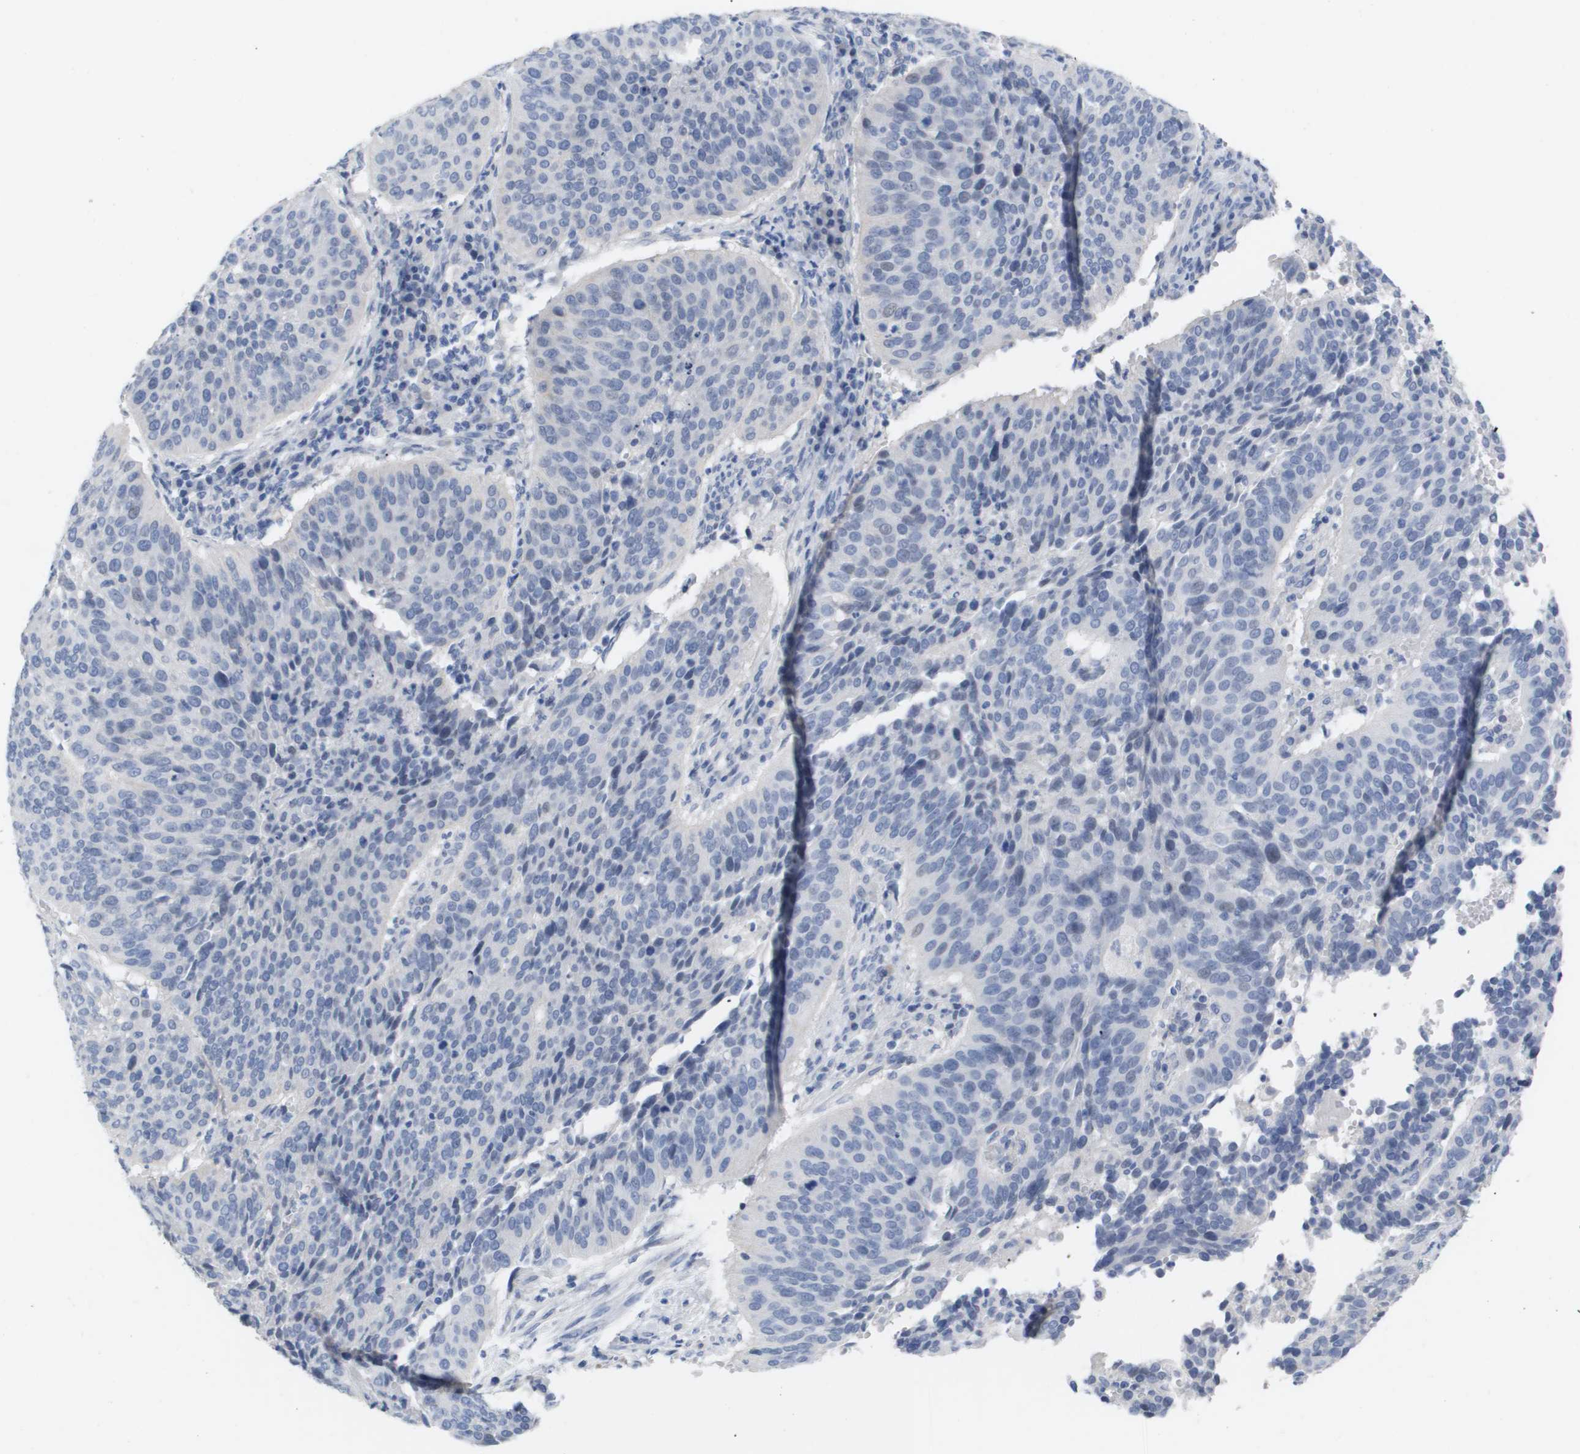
{"staining": {"intensity": "negative", "quantity": "none", "location": "none"}, "tissue": "cervical cancer", "cell_type": "Tumor cells", "image_type": "cancer", "snomed": [{"axis": "morphology", "description": "Normal tissue, NOS"}, {"axis": "morphology", "description": "Squamous cell carcinoma, NOS"}, {"axis": "topography", "description": "Cervix"}], "caption": "Cervical cancer was stained to show a protein in brown. There is no significant expression in tumor cells.", "gene": "CAV3", "patient": {"sex": "female", "age": 39}}